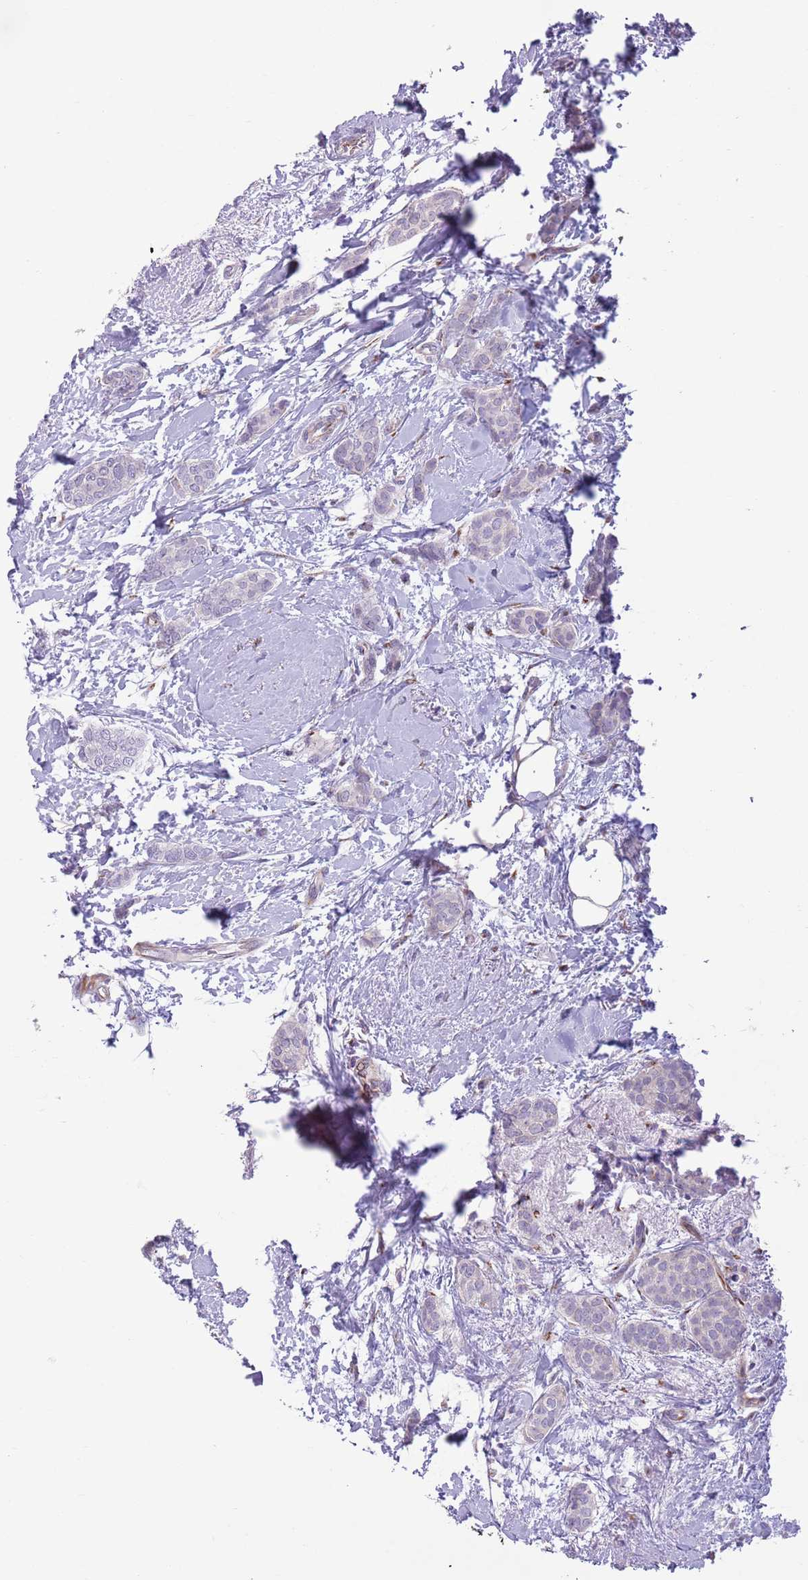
{"staining": {"intensity": "negative", "quantity": "none", "location": "none"}, "tissue": "breast cancer", "cell_type": "Tumor cells", "image_type": "cancer", "snomed": [{"axis": "morphology", "description": "Duct carcinoma"}, {"axis": "topography", "description": "Breast"}], "caption": "Histopathology image shows no significant protein staining in tumor cells of breast cancer.", "gene": "C20orf96", "patient": {"sex": "female", "age": 72}}